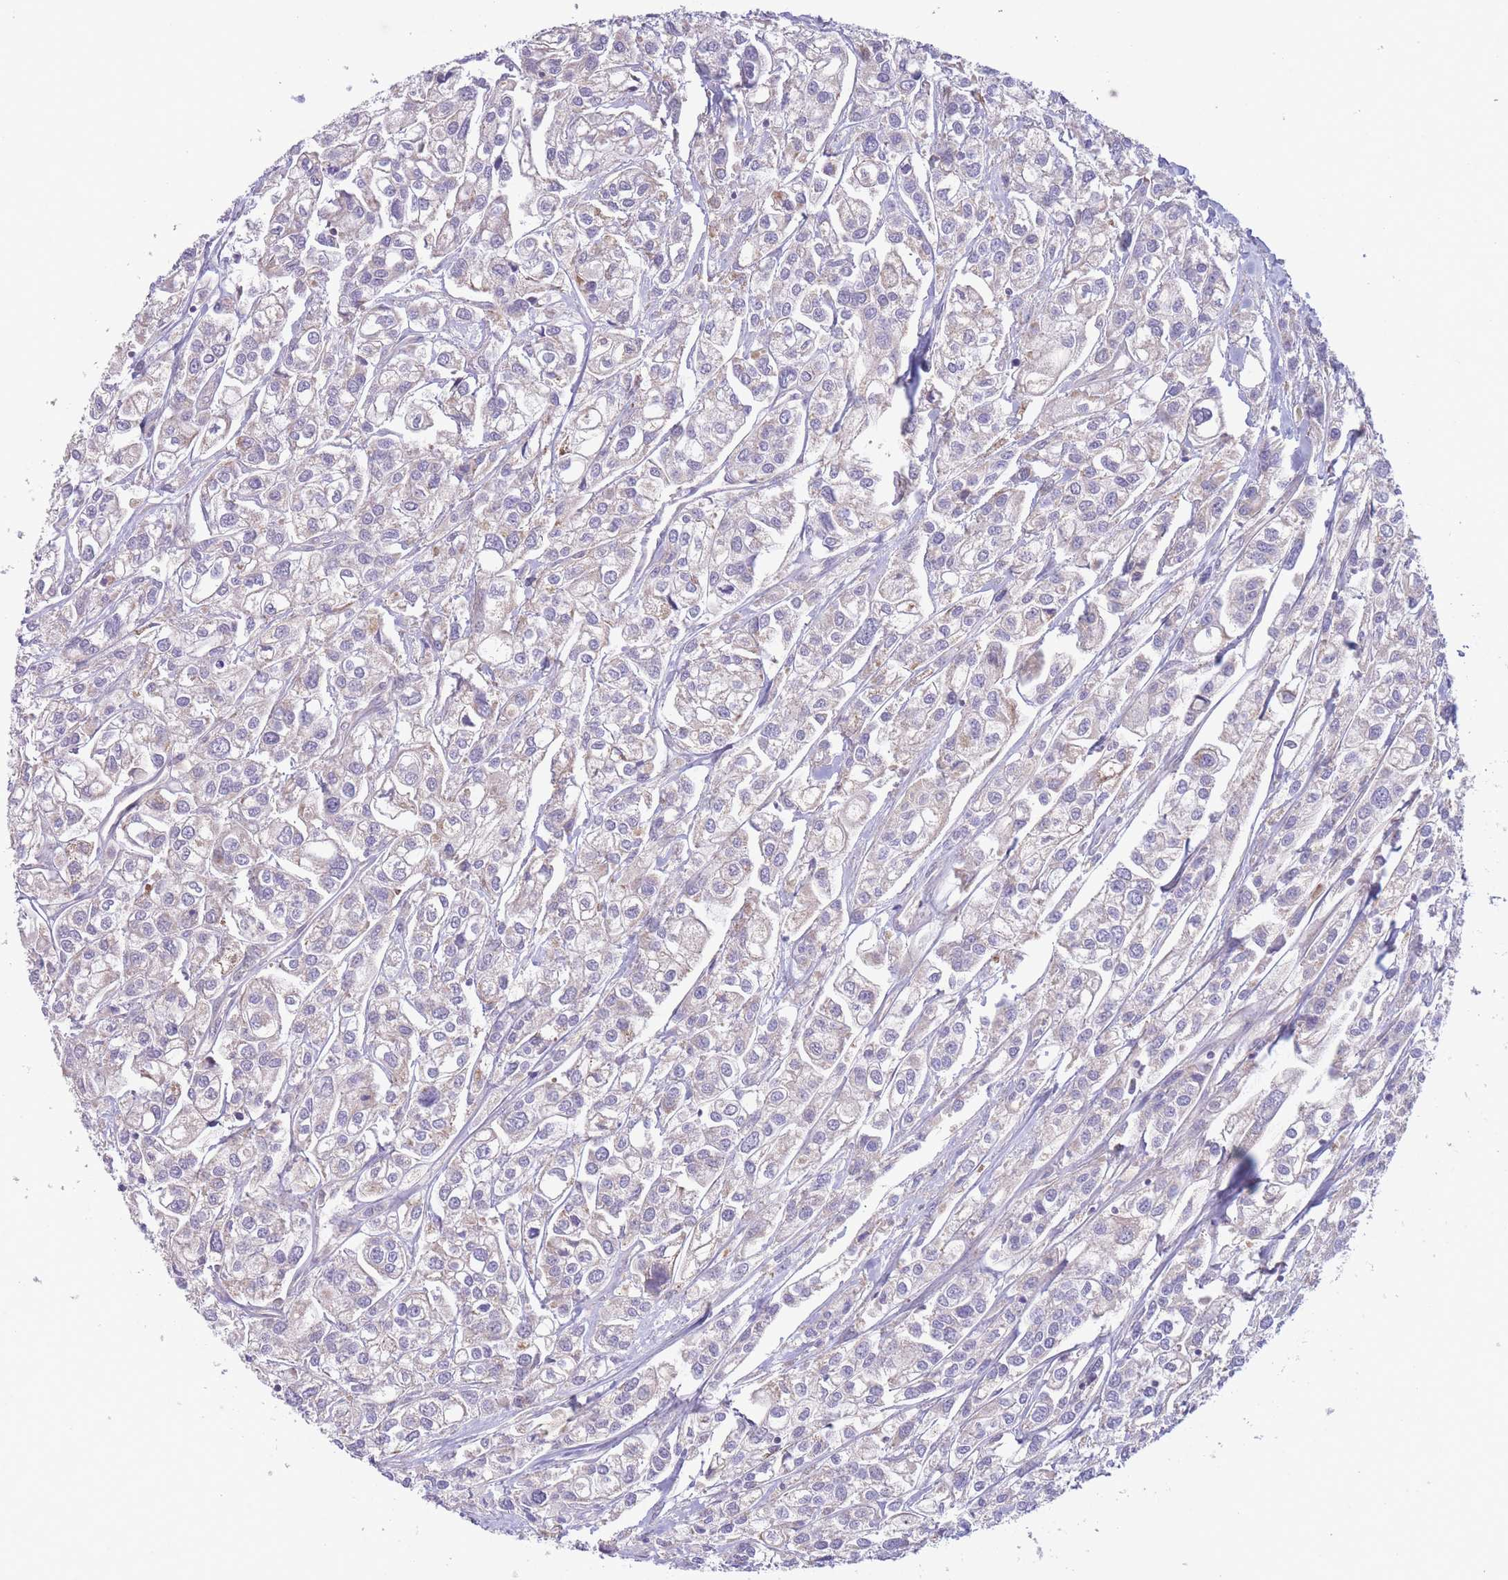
{"staining": {"intensity": "negative", "quantity": "none", "location": "none"}, "tissue": "urothelial cancer", "cell_type": "Tumor cells", "image_type": "cancer", "snomed": [{"axis": "morphology", "description": "Urothelial carcinoma, High grade"}, {"axis": "topography", "description": "Urinary bladder"}], "caption": "High magnification brightfield microscopy of high-grade urothelial carcinoma stained with DAB (3,3'-diaminobenzidine) (brown) and counterstained with hematoxylin (blue): tumor cells show no significant positivity.", "gene": "SLC25A42", "patient": {"sex": "male", "age": 67}}